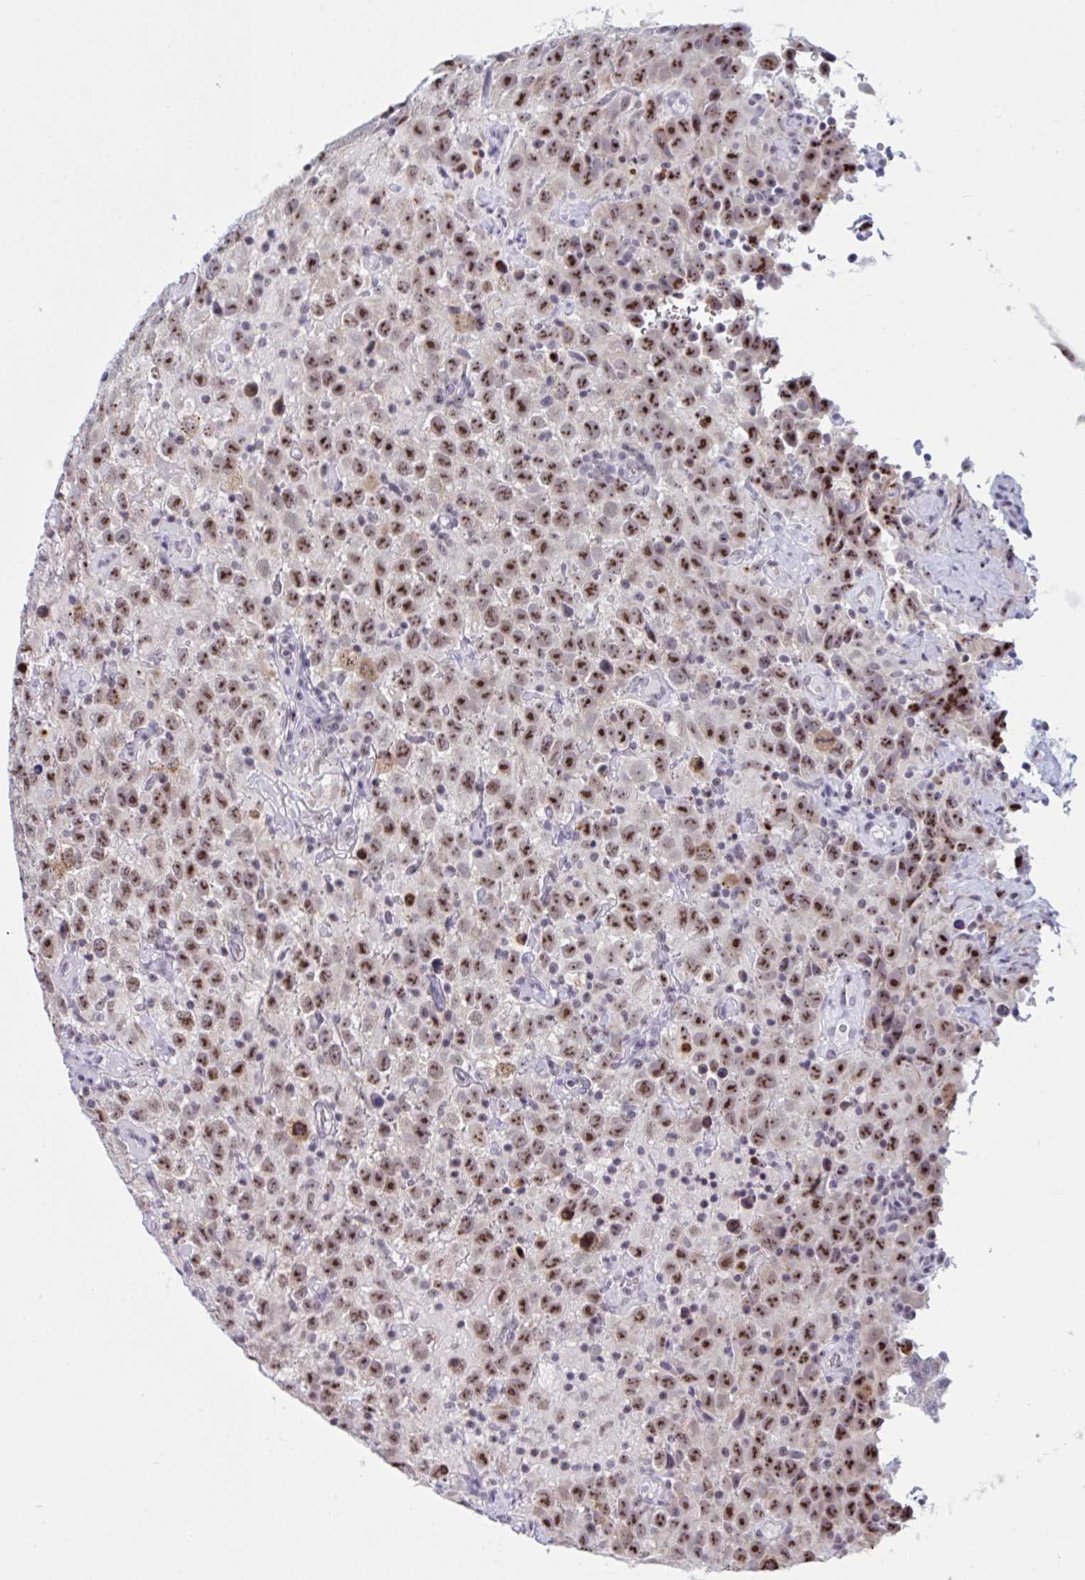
{"staining": {"intensity": "moderate", "quantity": "25%-75%", "location": "nuclear"}, "tissue": "testis cancer", "cell_type": "Tumor cells", "image_type": "cancer", "snomed": [{"axis": "morphology", "description": "Seminoma, NOS"}, {"axis": "topography", "description": "Testis"}], "caption": "Human testis seminoma stained with a protein marker exhibits moderate staining in tumor cells.", "gene": "TGM6", "patient": {"sex": "male", "age": 41}}